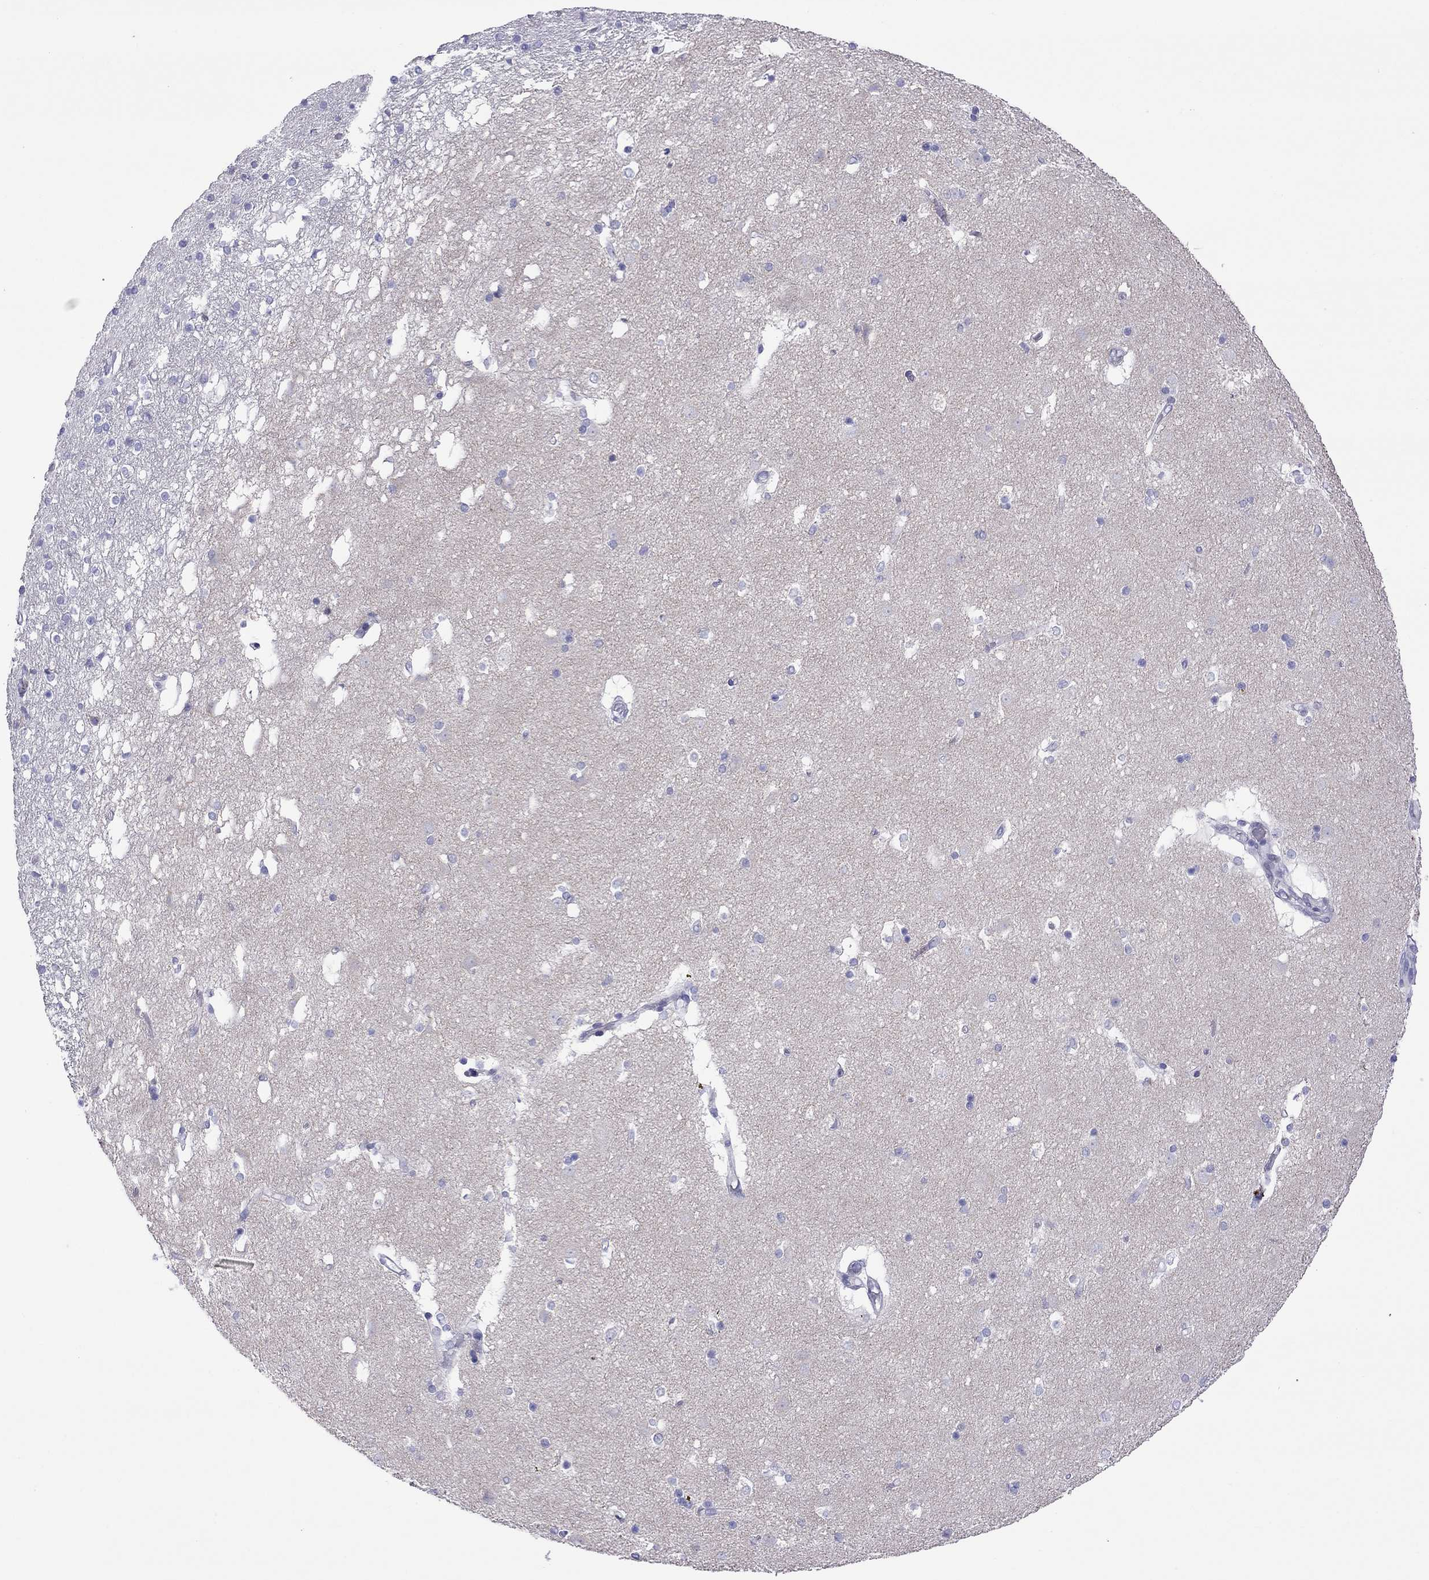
{"staining": {"intensity": "negative", "quantity": "none", "location": "none"}, "tissue": "caudate", "cell_type": "Glial cells", "image_type": "normal", "snomed": [{"axis": "morphology", "description": "Normal tissue, NOS"}, {"axis": "topography", "description": "Lateral ventricle wall"}], "caption": "Caudate was stained to show a protein in brown. There is no significant positivity in glial cells. (IHC, brightfield microscopy, high magnification).", "gene": "COL9A1", "patient": {"sex": "male", "age": 51}}